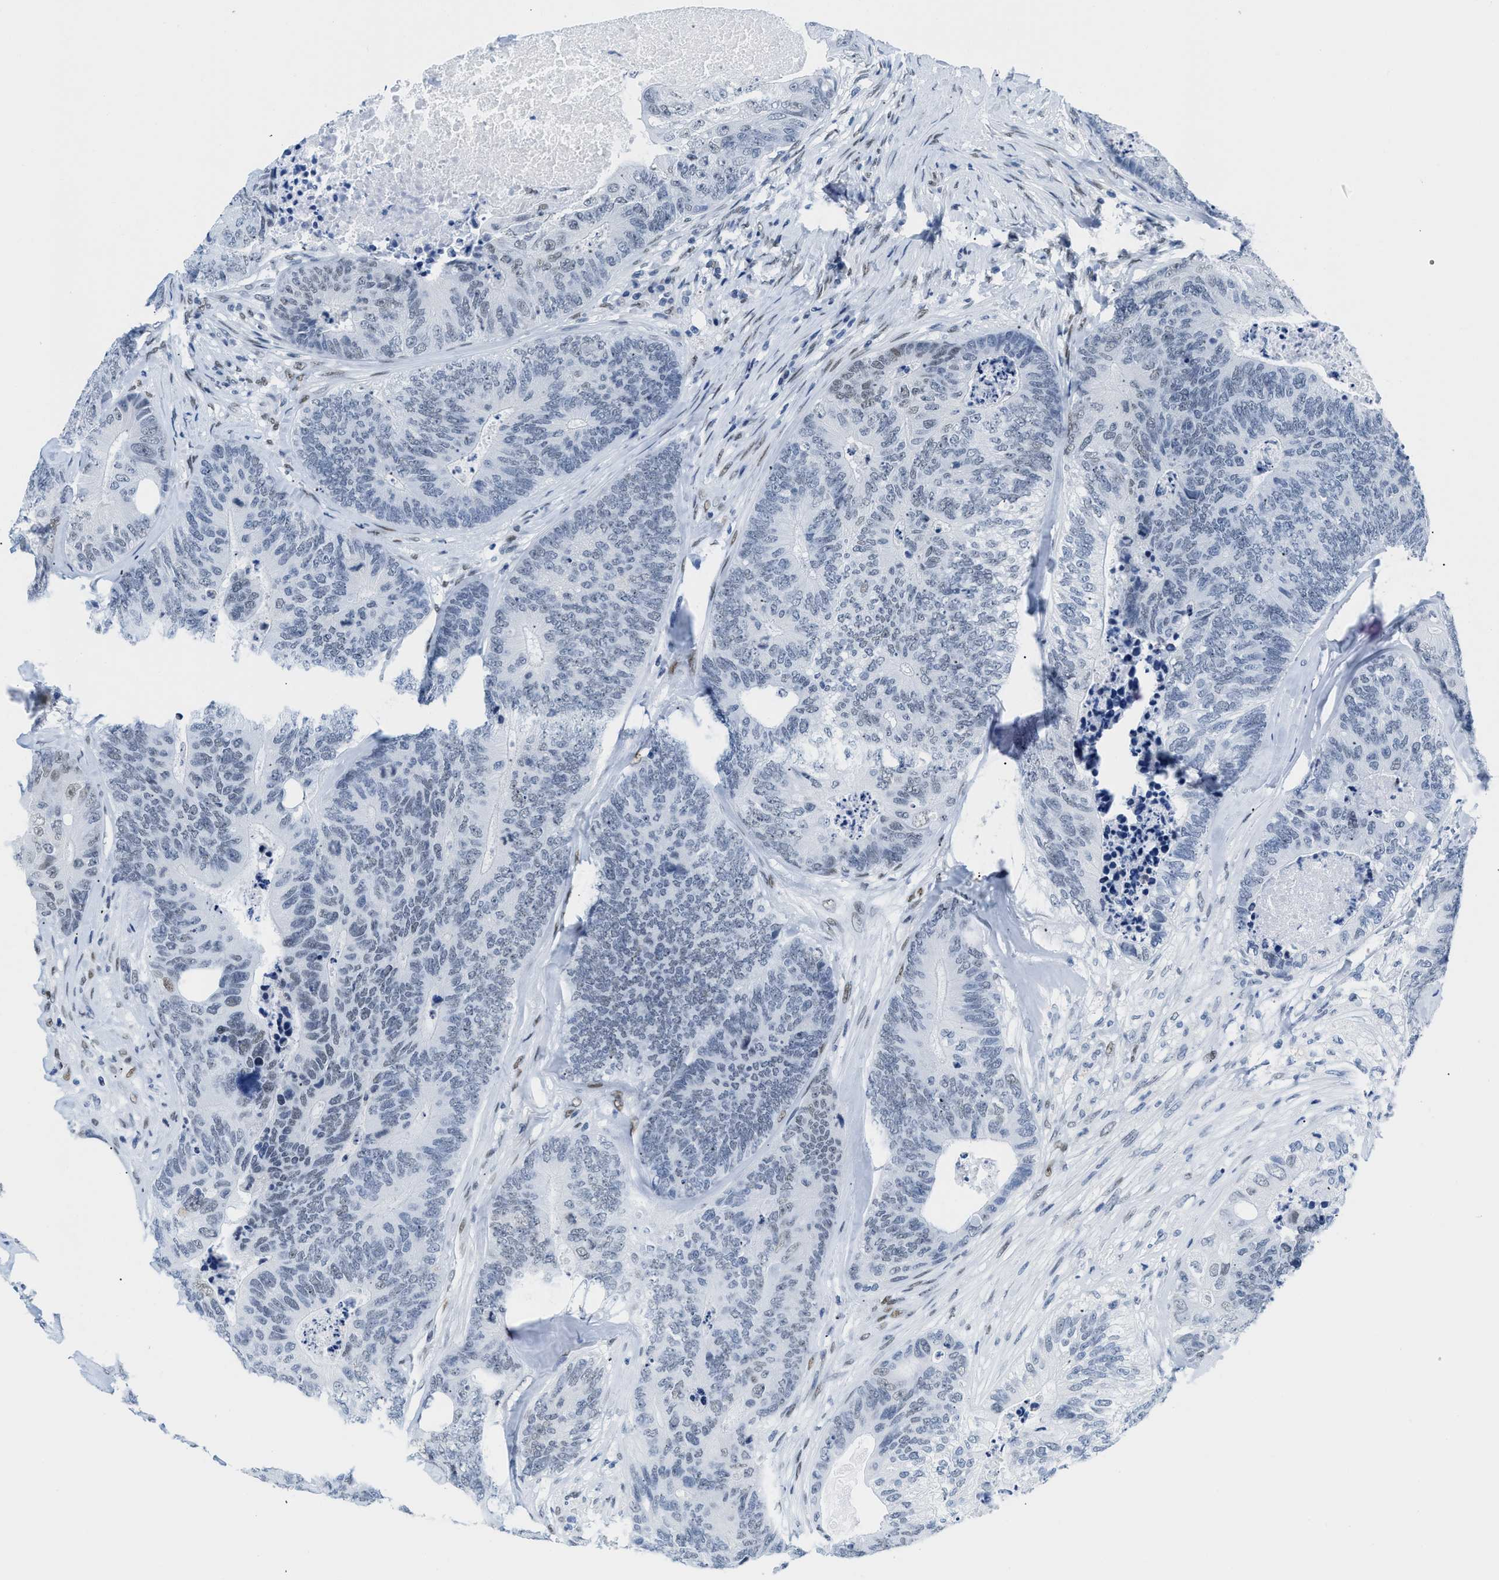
{"staining": {"intensity": "weak", "quantity": "<25%", "location": "nuclear"}, "tissue": "colorectal cancer", "cell_type": "Tumor cells", "image_type": "cancer", "snomed": [{"axis": "morphology", "description": "Adenocarcinoma, NOS"}, {"axis": "topography", "description": "Colon"}], "caption": "Immunohistochemistry histopathology image of neoplastic tissue: human colorectal cancer stained with DAB reveals no significant protein expression in tumor cells.", "gene": "CTBP1", "patient": {"sex": "female", "age": 67}}